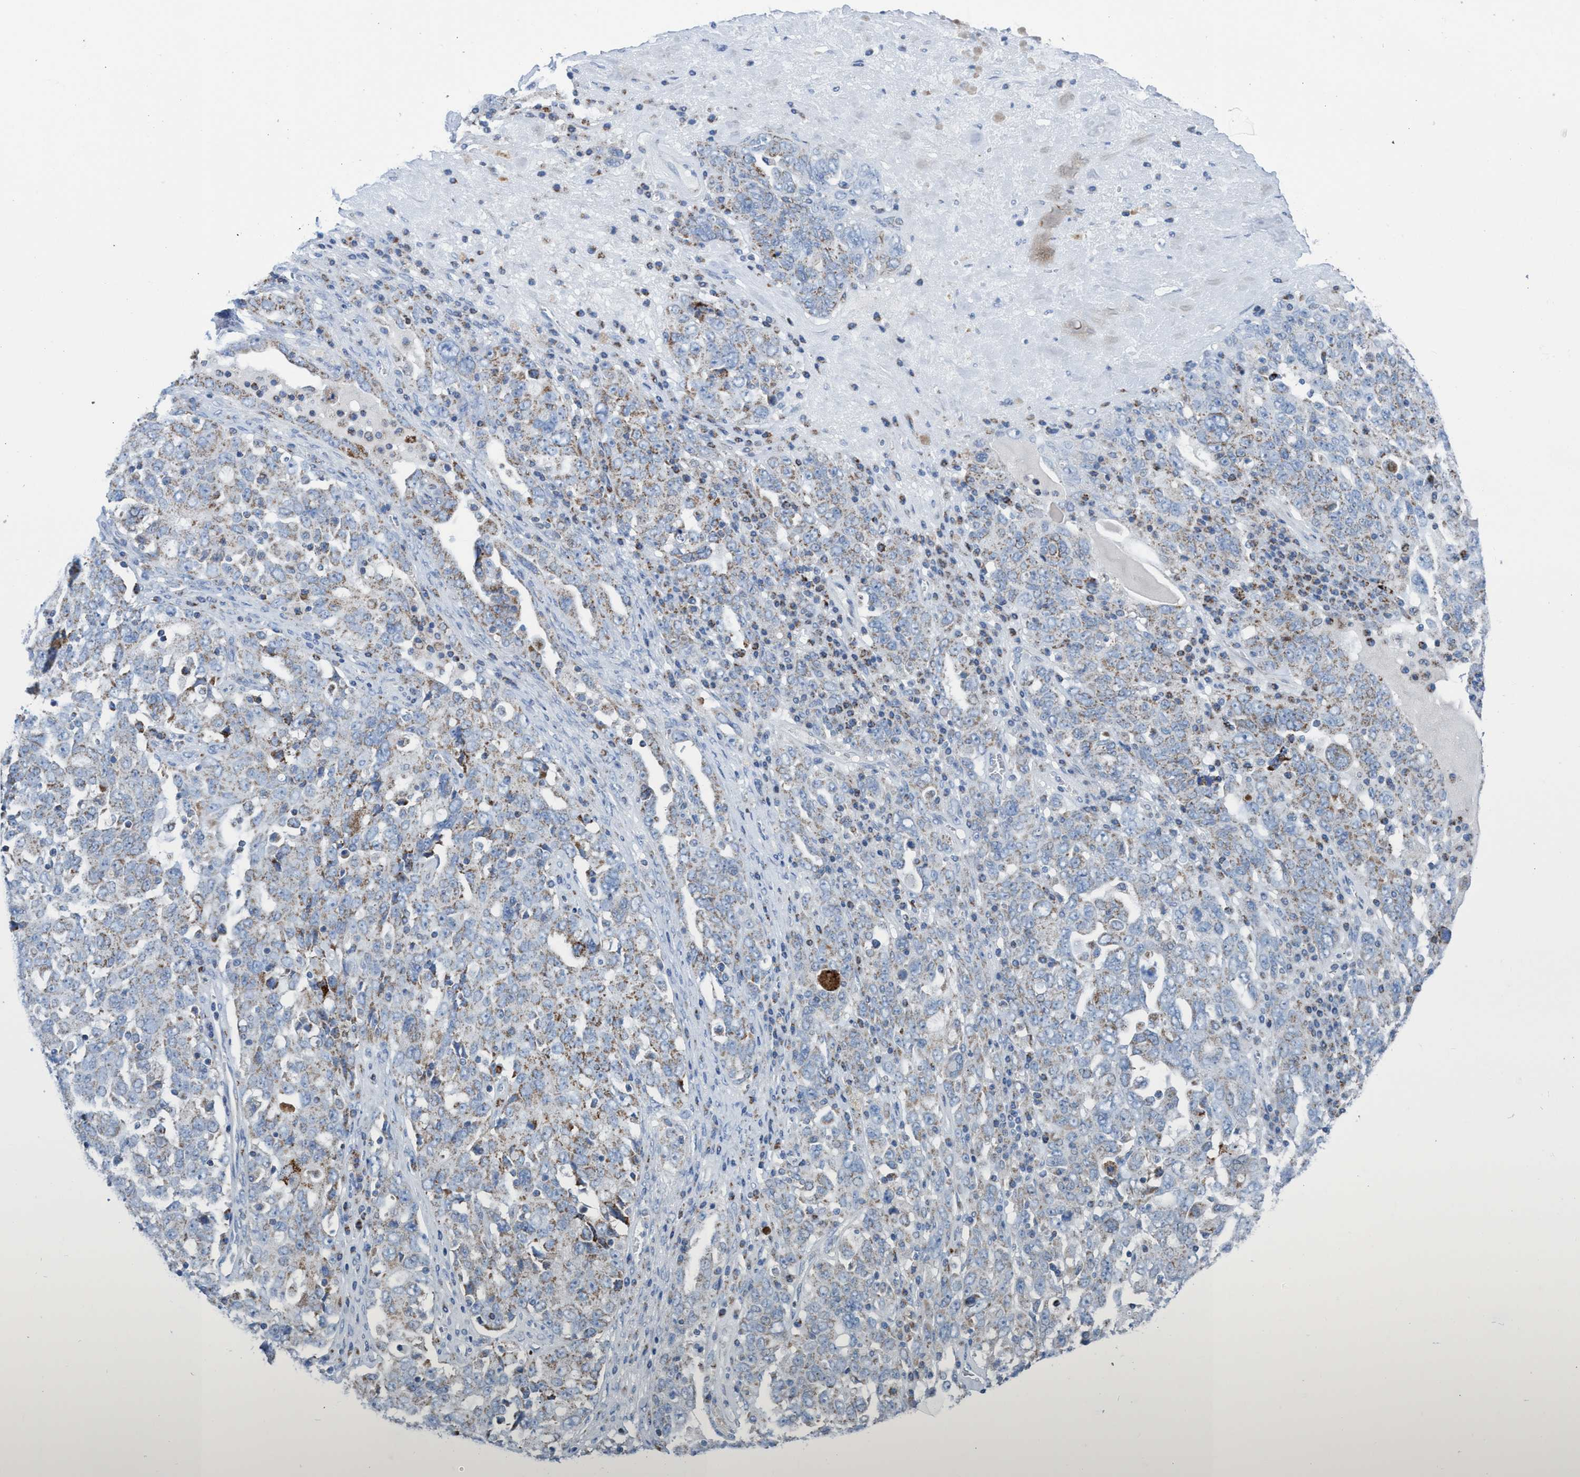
{"staining": {"intensity": "weak", "quantity": ">75%", "location": "cytoplasmic/membranous"}, "tissue": "ovarian cancer", "cell_type": "Tumor cells", "image_type": "cancer", "snomed": [{"axis": "morphology", "description": "Carcinoma, endometroid"}, {"axis": "topography", "description": "Ovary"}], "caption": "Ovarian endometroid carcinoma tissue demonstrates weak cytoplasmic/membranous staining in approximately >75% of tumor cells", "gene": "GGA3", "patient": {"sex": "female", "age": 62}}